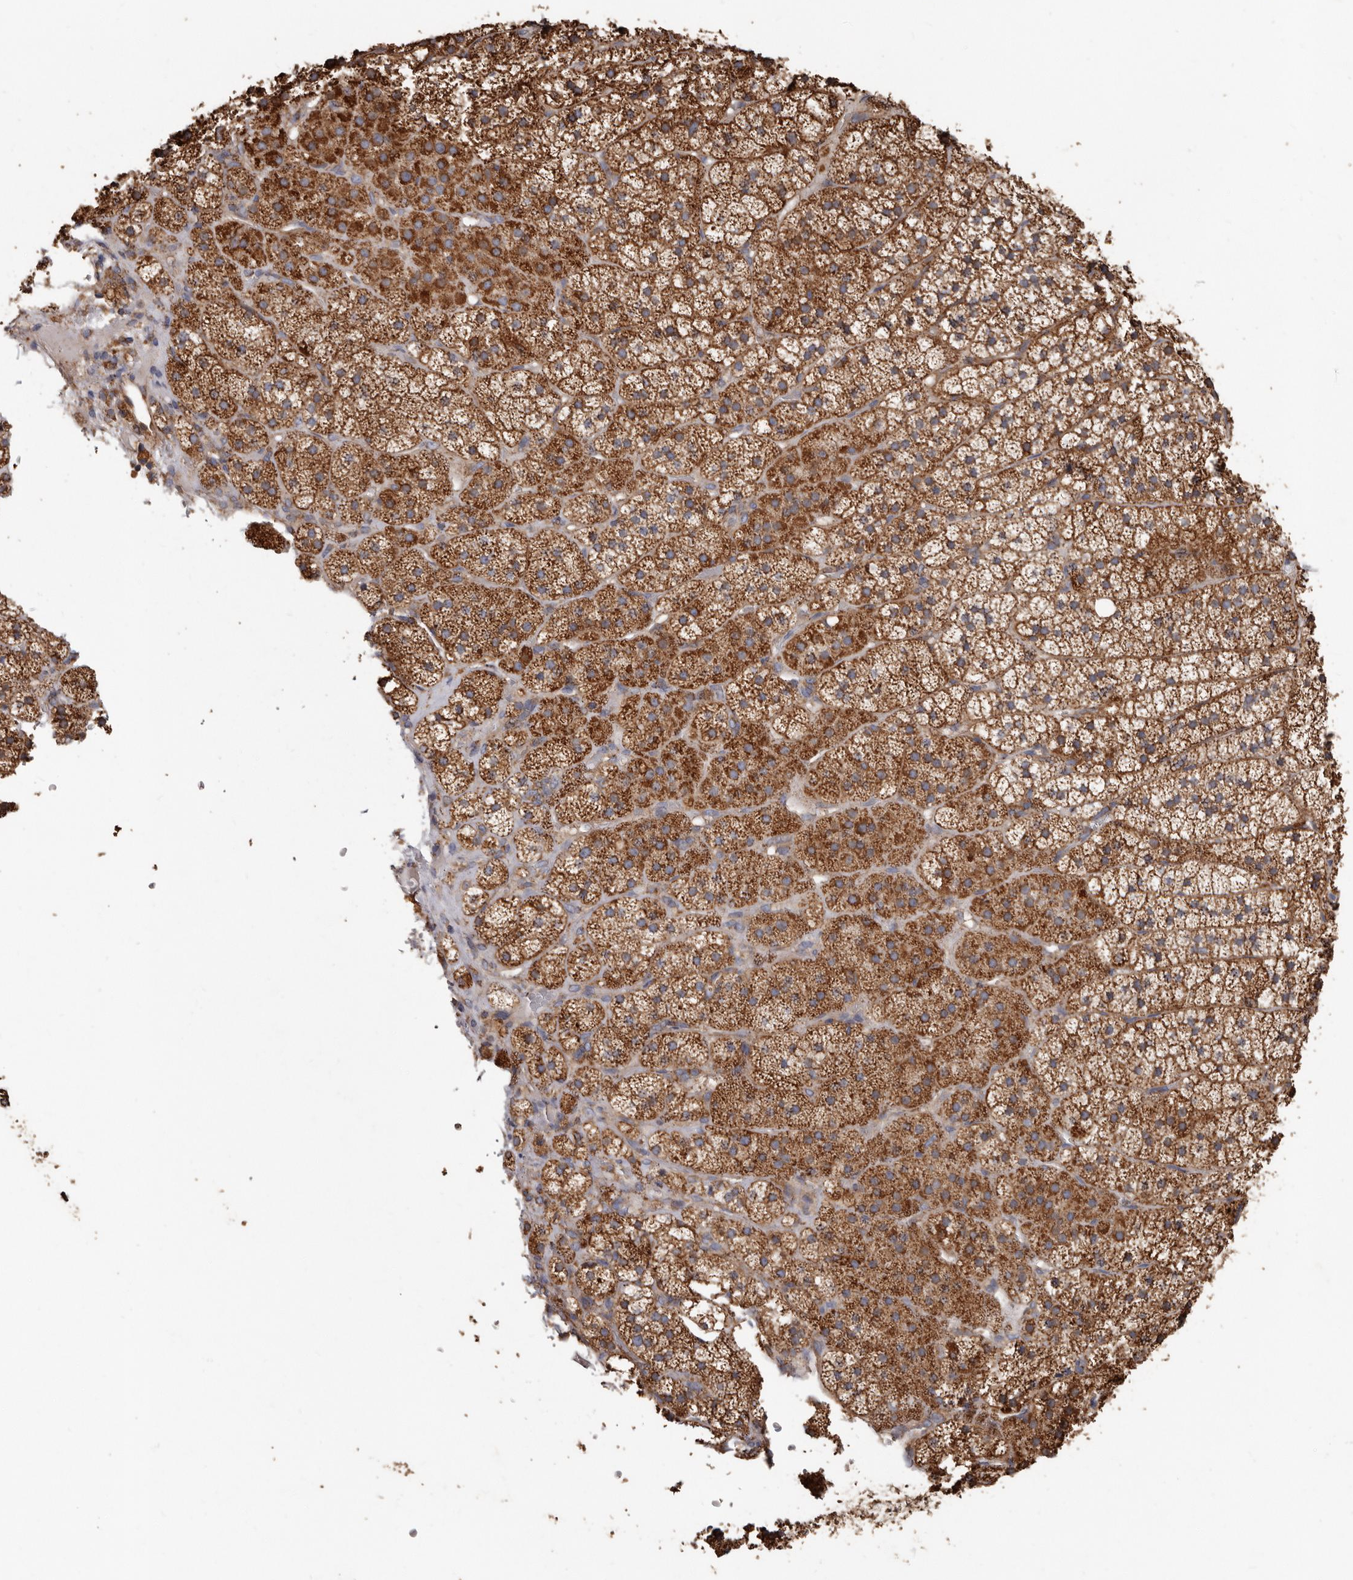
{"staining": {"intensity": "strong", "quantity": ">75%", "location": "cytoplasmic/membranous"}, "tissue": "adrenal gland", "cell_type": "Glandular cells", "image_type": "normal", "snomed": [{"axis": "morphology", "description": "Normal tissue, NOS"}, {"axis": "topography", "description": "Adrenal gland"}], "caption": "About >75% of glandular cells in normal human adrenal gland demonstrate strong cytoplasmic/membranous protein positivity as visualized by brown immunohistochemical staining.", "gene": "OSGIN2", "patient": {"sex": "female", "age": 44}}